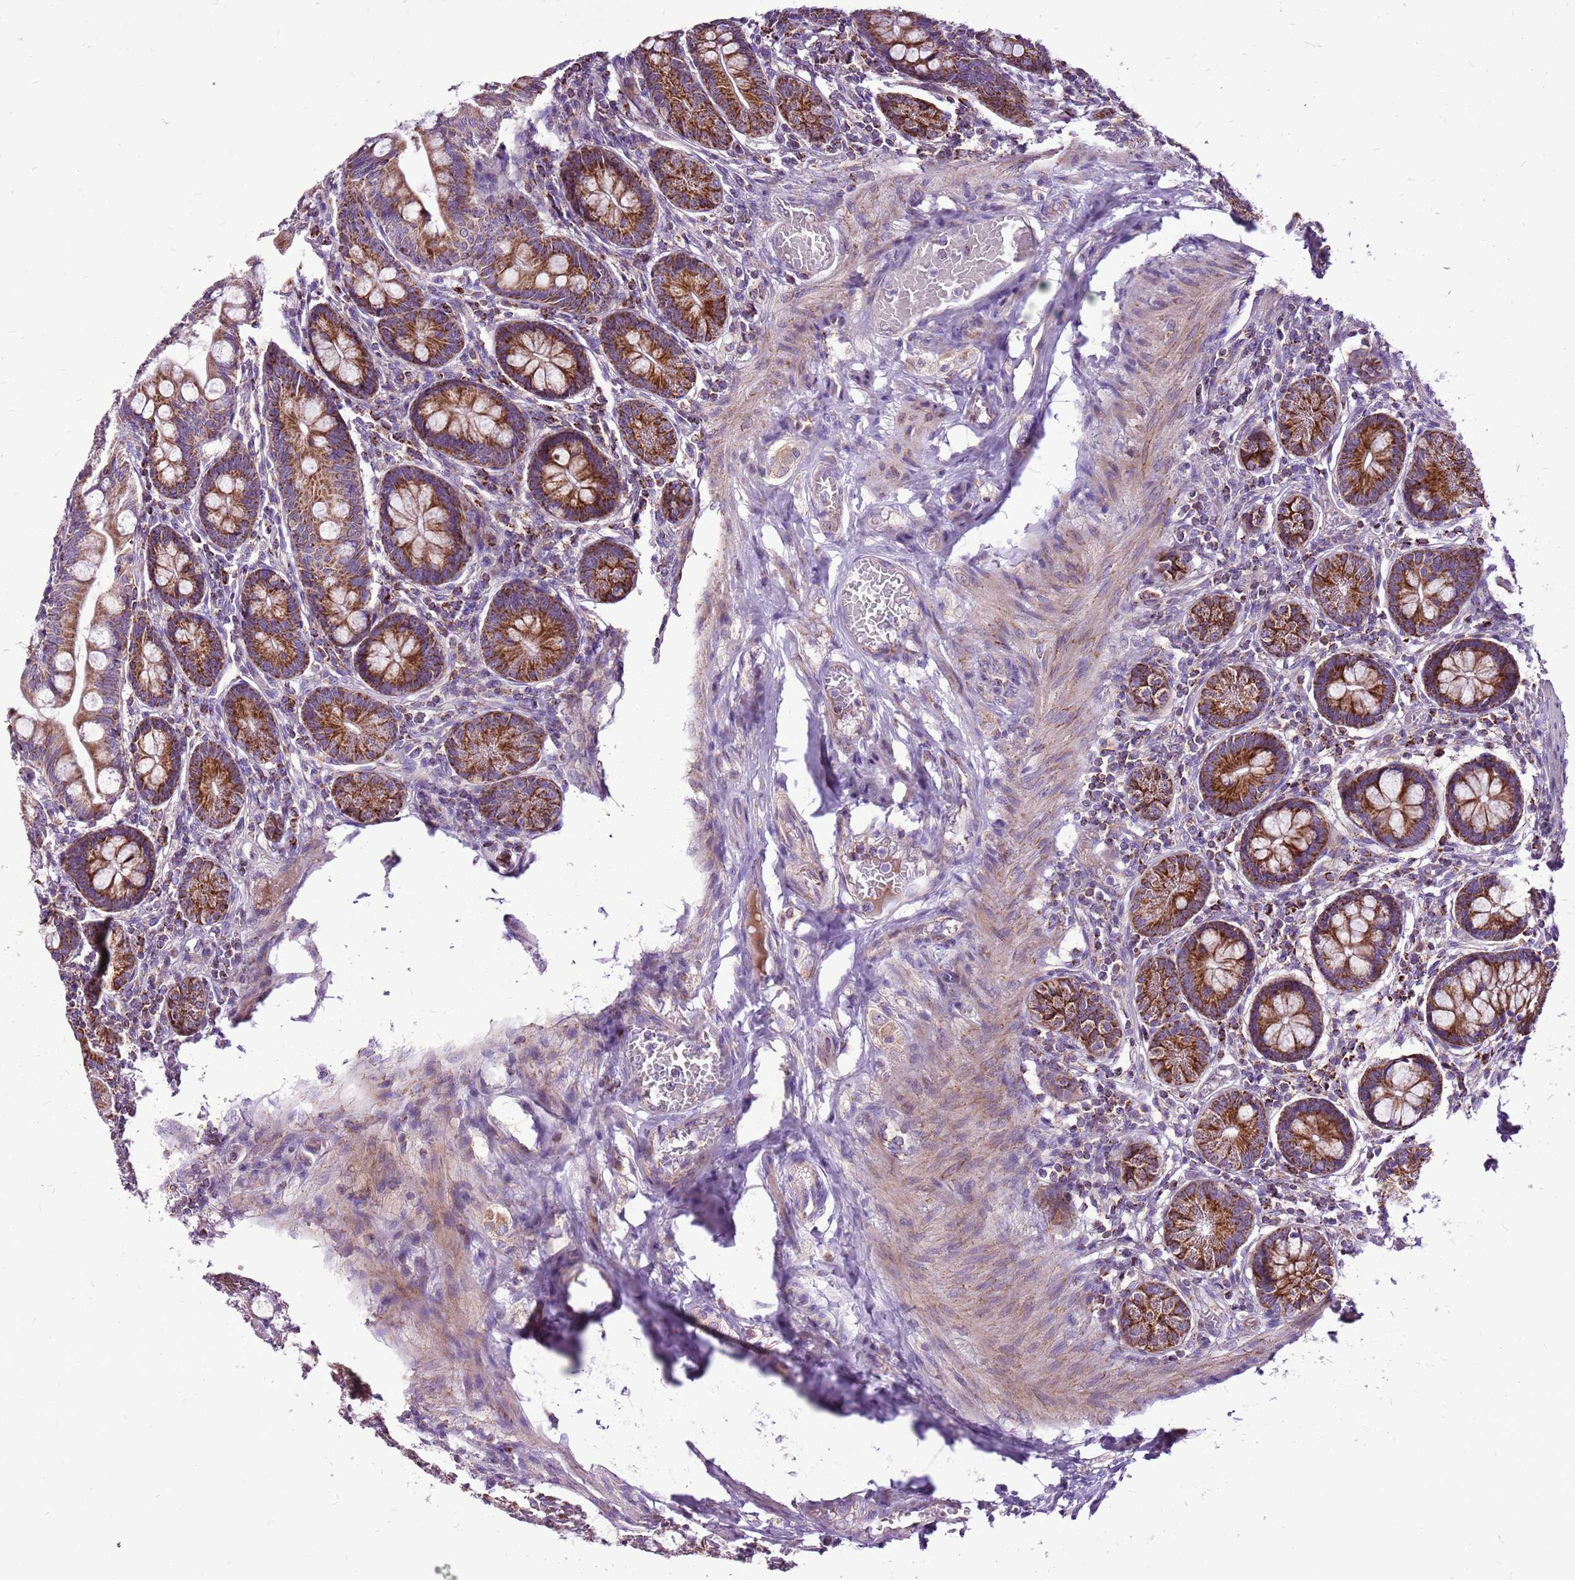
{"staining": {"intensity": "strong", "quantity": ">75%", "location": "cytoplasmic/membranous"}, "tissue": "small intestine", "cell_type": "Glandular cells", "image_type": "normal", "snomed": [{"axis": "morphology", "description": "Normal tissue, NOS"}, {"axis": "topography", "description": "Small intestine"}], "caption": "An IHC micrograph of unremarkable tissue is shown. Protein staining in brown labels strong cytoplasmic/membranous positivity in small intestine within glandular cells.", "gene": "GCDH", "patient": {"sex": "male", "age": 7}}